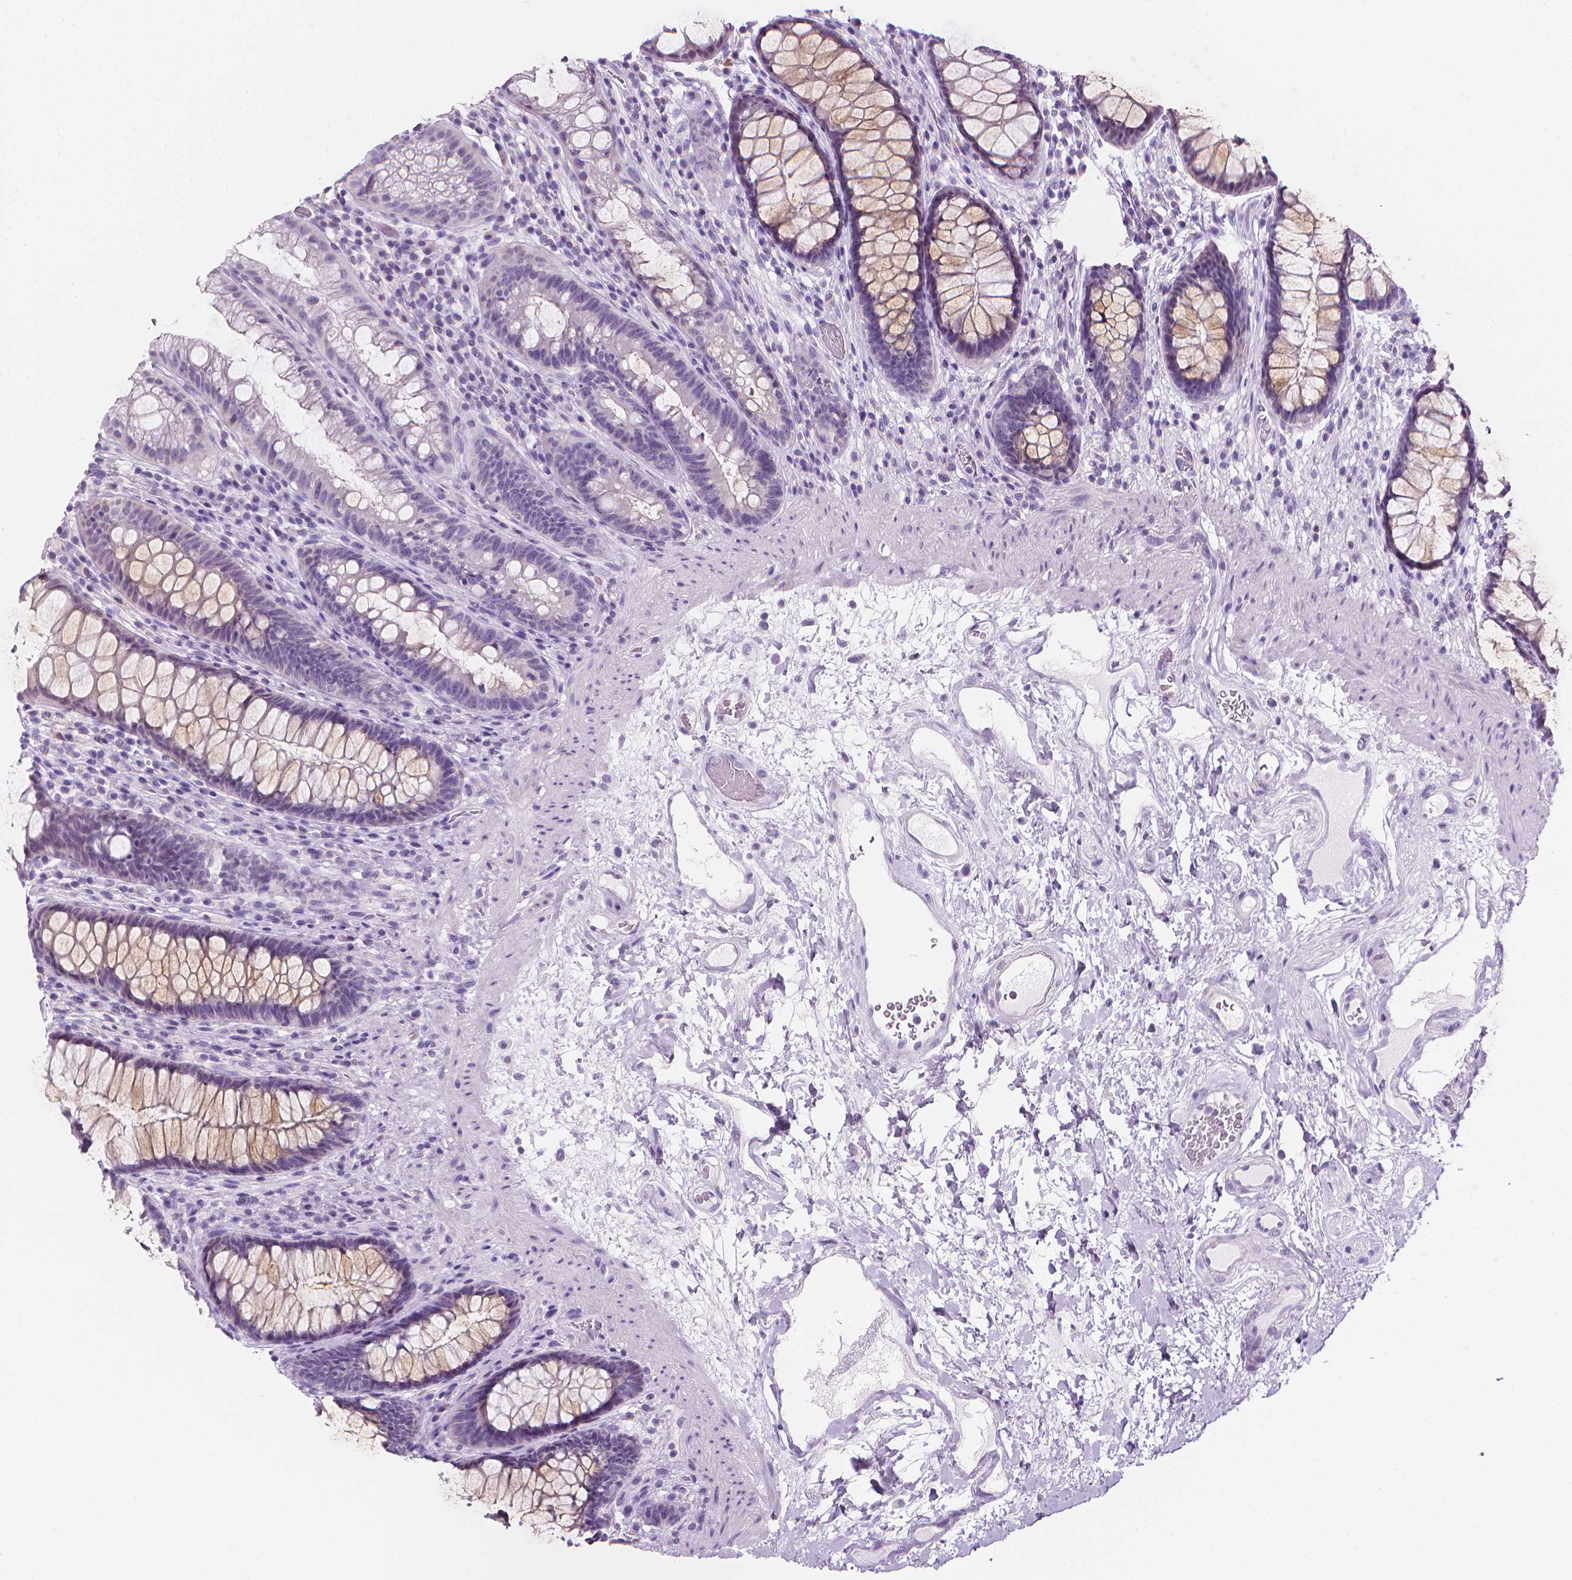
{"staining": {"intensity": "weak", "quantity": "<25%", "location": "cytoplasmic/membranous"}, "tissue": "rectum", "cell_type": "Glandular cells", "image_type": "normal", "snomed": [{"axis": "morphology", "description": "Normal tissue, NOS"}, {"axis": "topography", "description": "Rectum"}], "caption": "This is a image of immunohistochemistry staining of normal rectum, which shows no expression in glandular cells.", "gene": "DCAF8L1", "patient": {"sex": "male", "age": 72}}